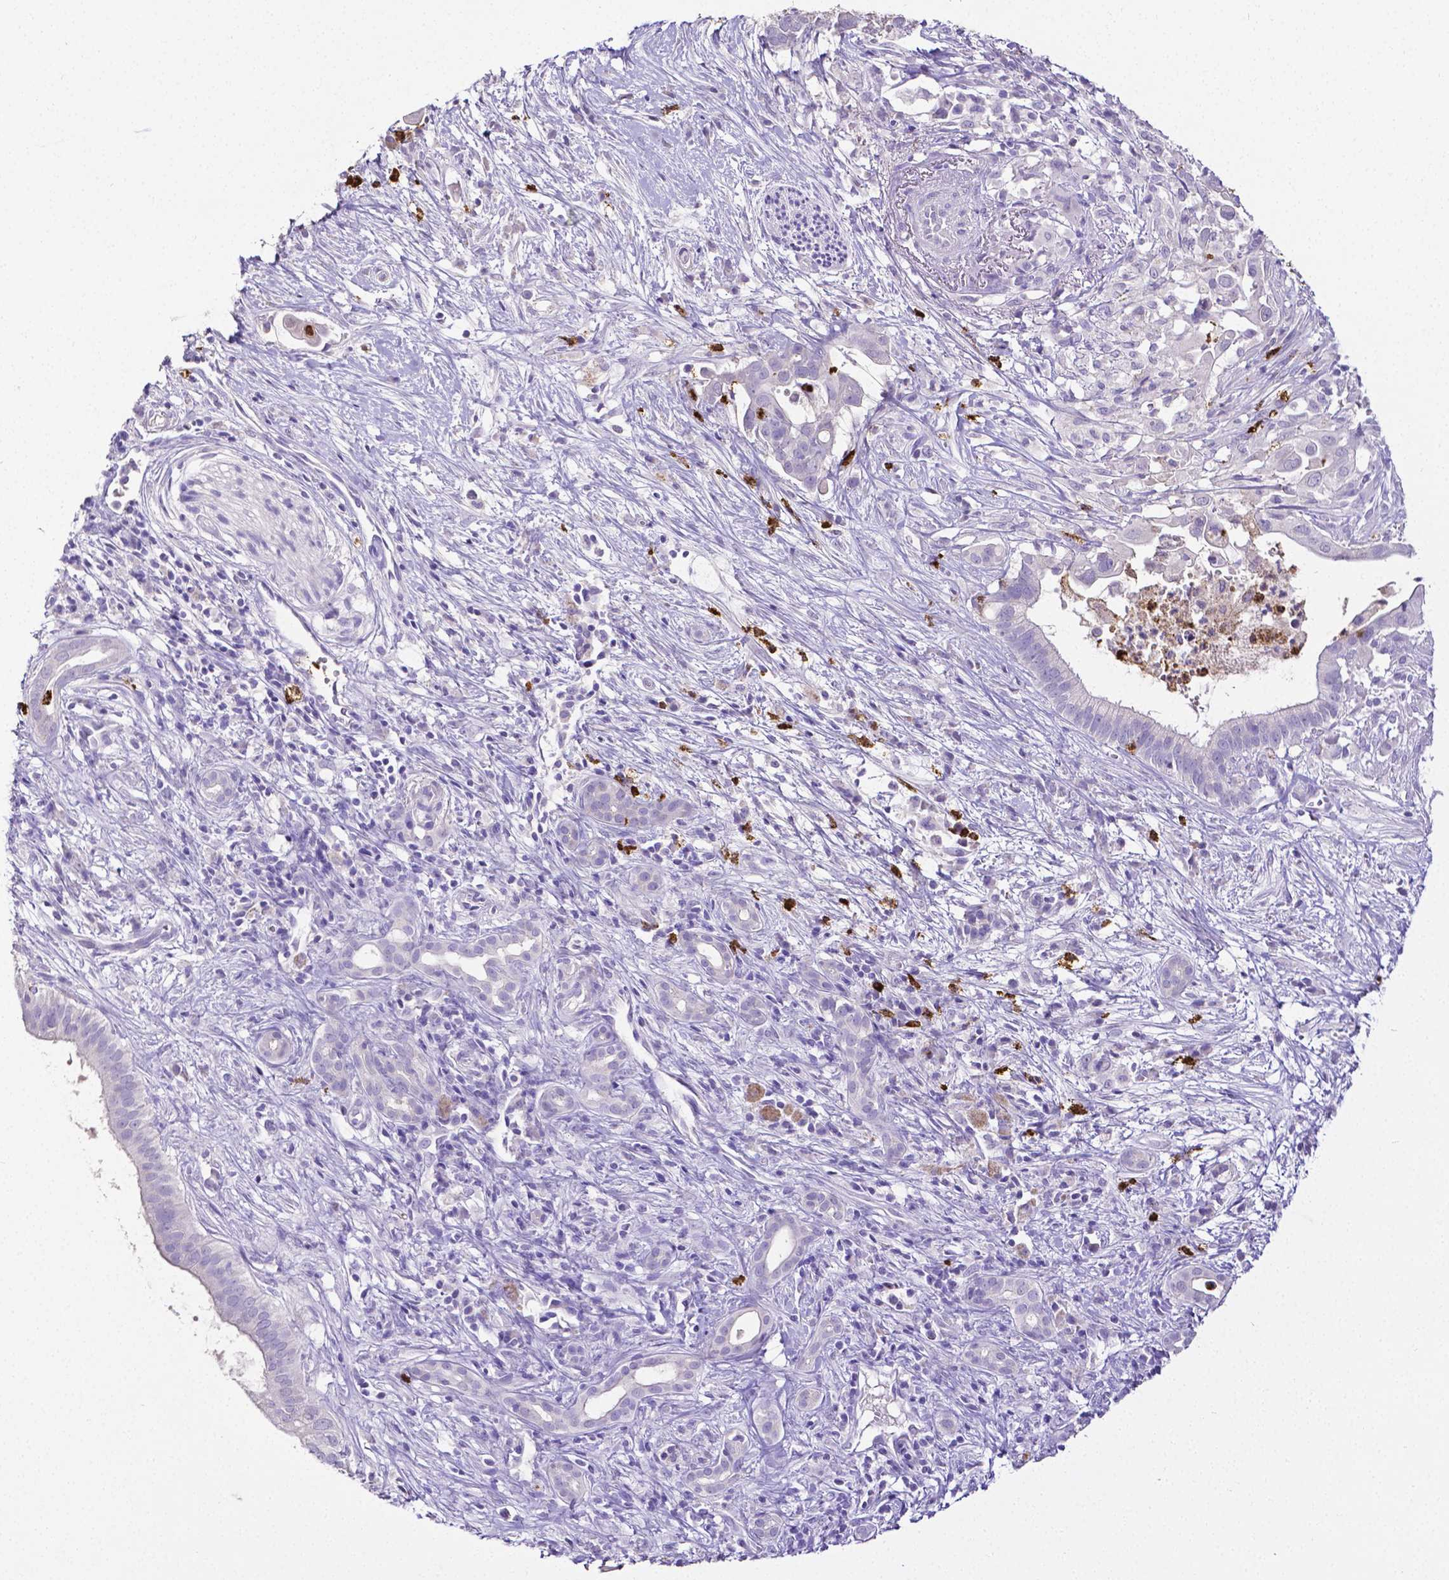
{"staining": {"intensity": "negative", "quantity": "none", "location": "none"}, "tissue": "pancreatic cancer", "cell_type": "Tumor cells", "image_type": "cancer", "snomed": [{"axis": "morphology", "description": "Adenocarcinoma, NOS"}, {"axis": "topography", "description": "Pancreas"}], "caption": "Immunohistochemistry photomicrograph of neoplastic tissue: pancreatic cancer stained with DAB demonstrates no significant protein staining in tumor cells.", "gene": "MMP9", "patient": {"sex": "male", "age": 61}}